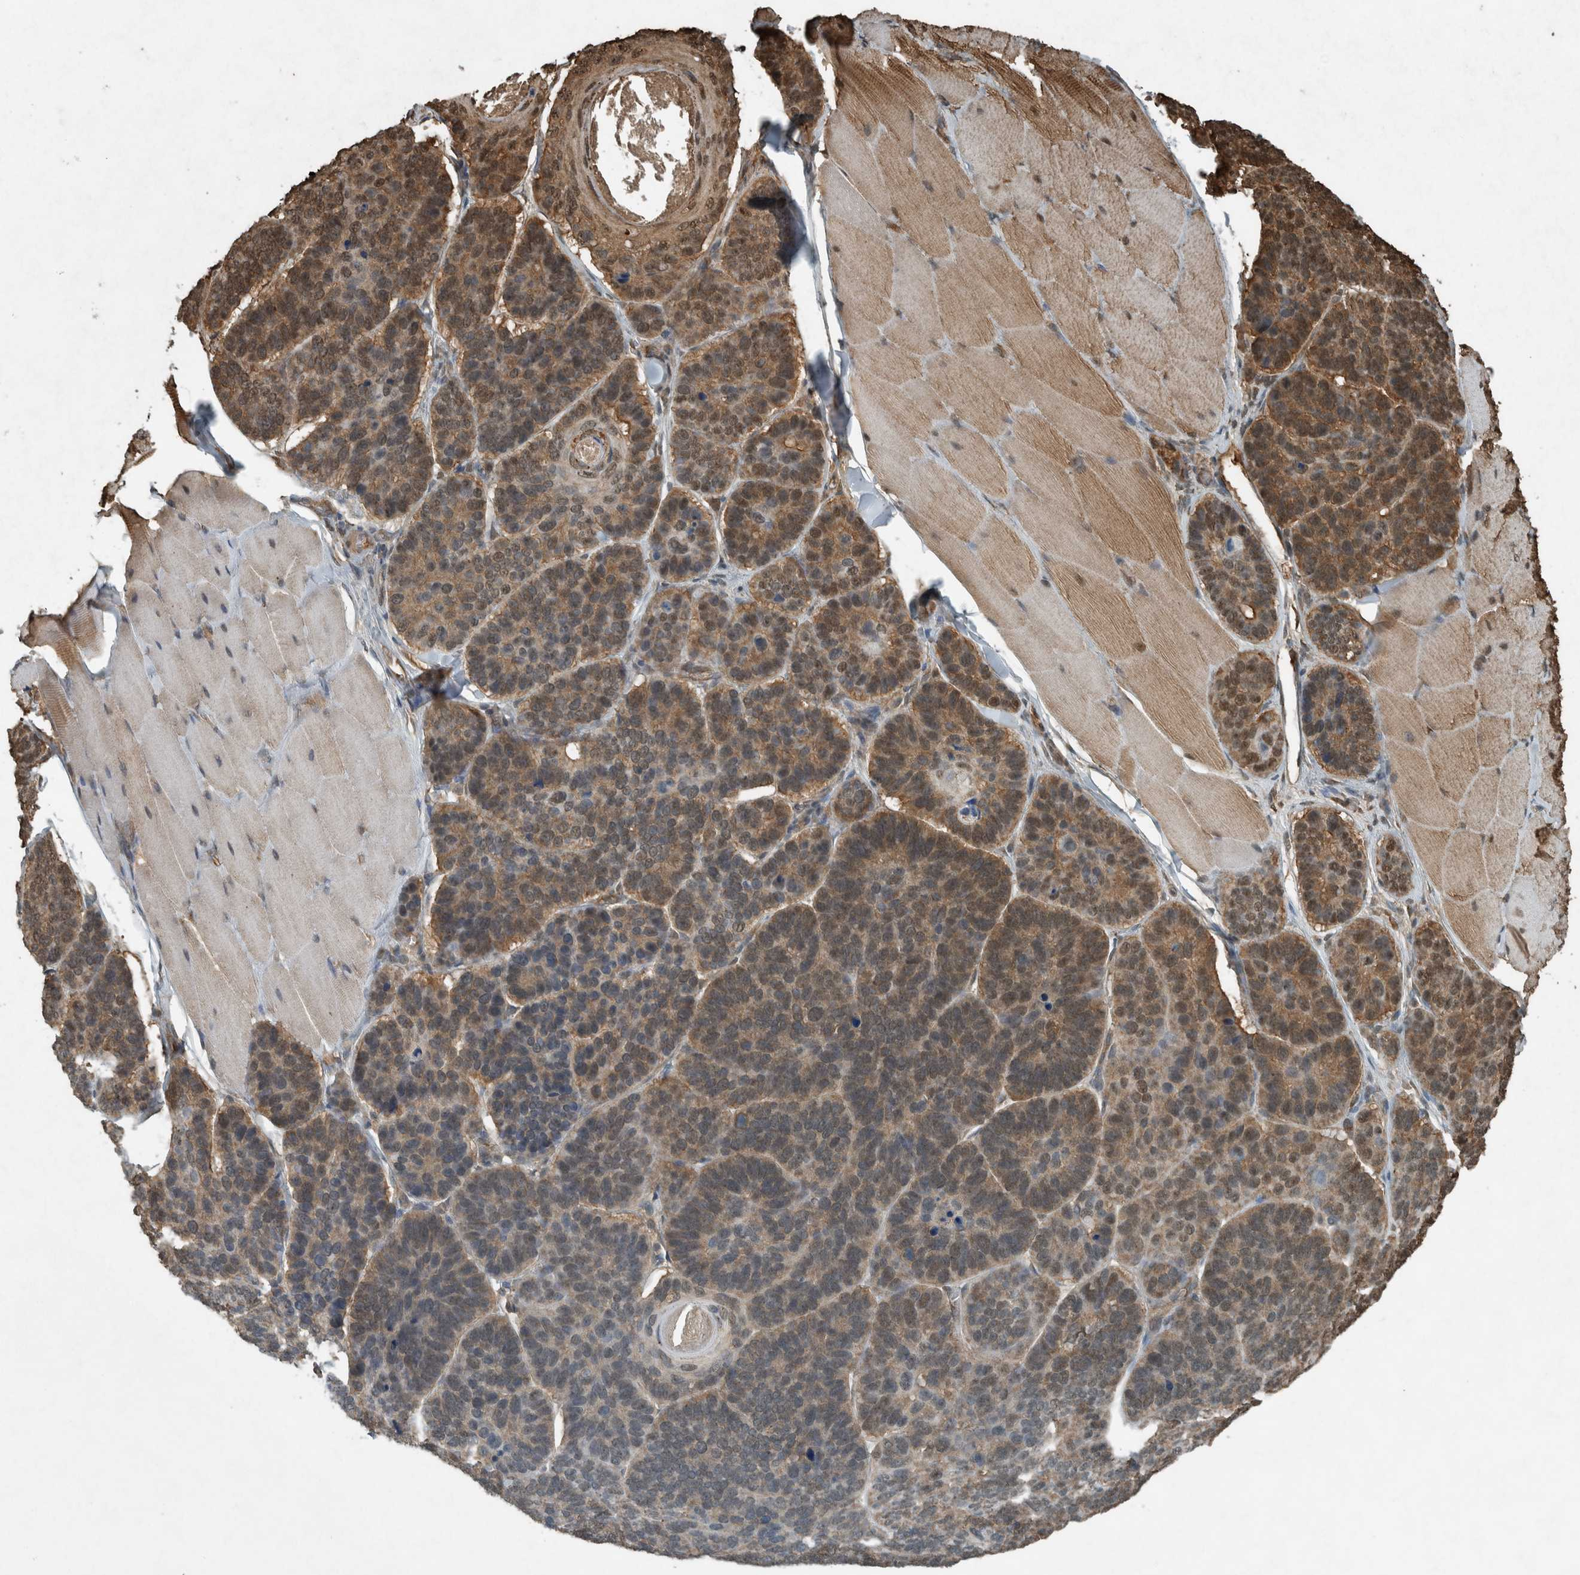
{"staining": {"intensity": "moderate", "quantity": "25%-75%", "location": "cytoplasmic/membranous"}, "tissue": "skin cancer", "cell_type": "Tumor cells", "image_type": "cancer", "snomed": [{"axis": "morphology", "description": "Basal cell carcinoma"}, {"axis": "topography", "description": "Skin"}], "caption": "DAB (3,3'-diaminobenzidine) immunohistochemical staining of skin cancer (basal cell carcinoma) displays moderate cytoplasmic/membranous protein positivity in approximately 25%-75% of tumor cells. Immunohistochemistry stains the protein of interest in brown and the nuclei are stained blue.", "gene": "ARHGEF12", "patient": {"sex": "male", "age": 62}}